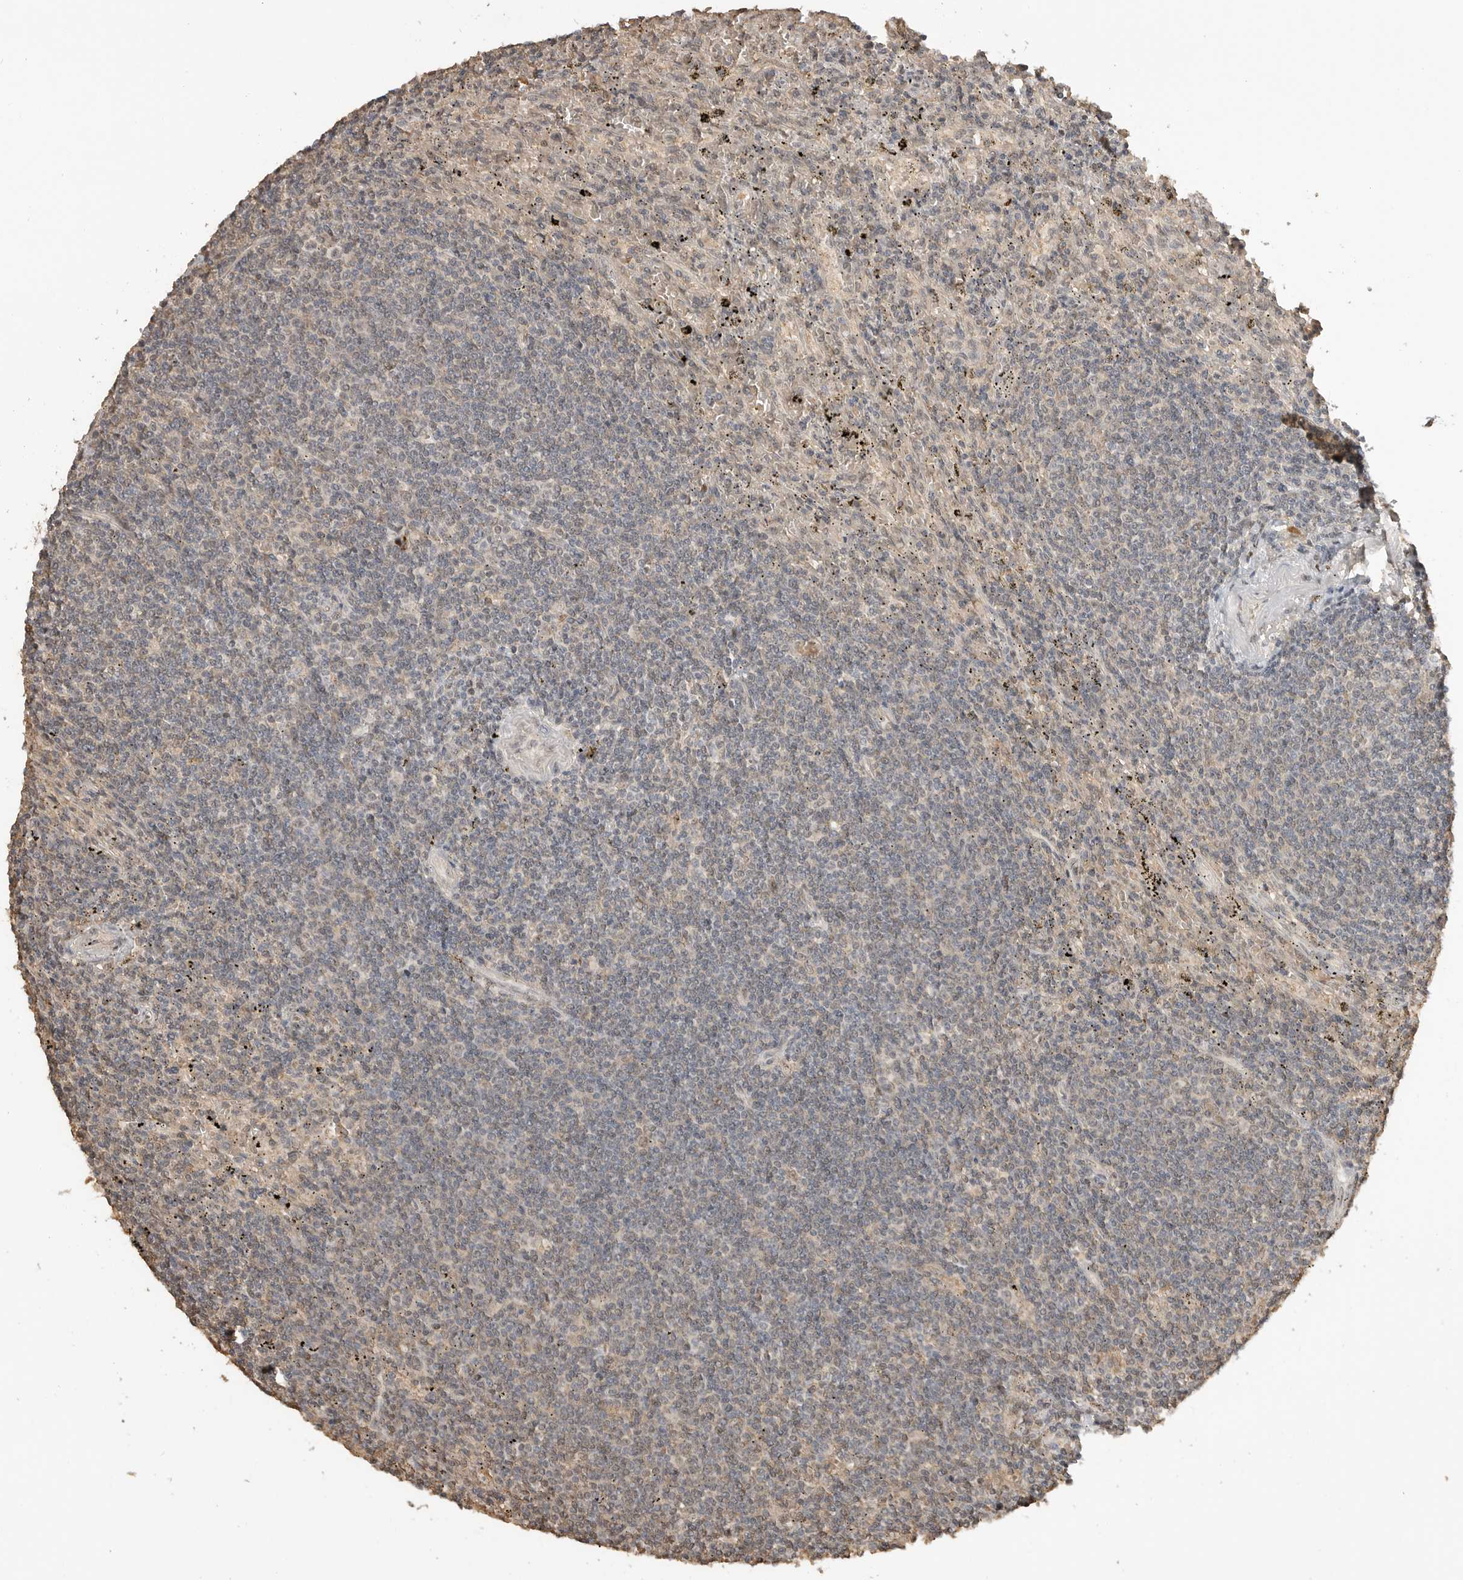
{"staining": {"intensity": "negative", "quantity": "none", "location": "none"}, "tissue": "lymphoma", "cell_type": "Tumor cells", "image_type": "cancer", "snomed": [{"axis": "morphology", "description": "Malignant lymphoma, non-Hodgkin's type, Low grade"}, {"axis": "topography", "description": "Spleen"}], "caption": "A histopathology image of human lymphoma is negative for staining in tumor cells.", "gene": "ASPSCR1", "patient": {"sex": "male", "age": 76}}